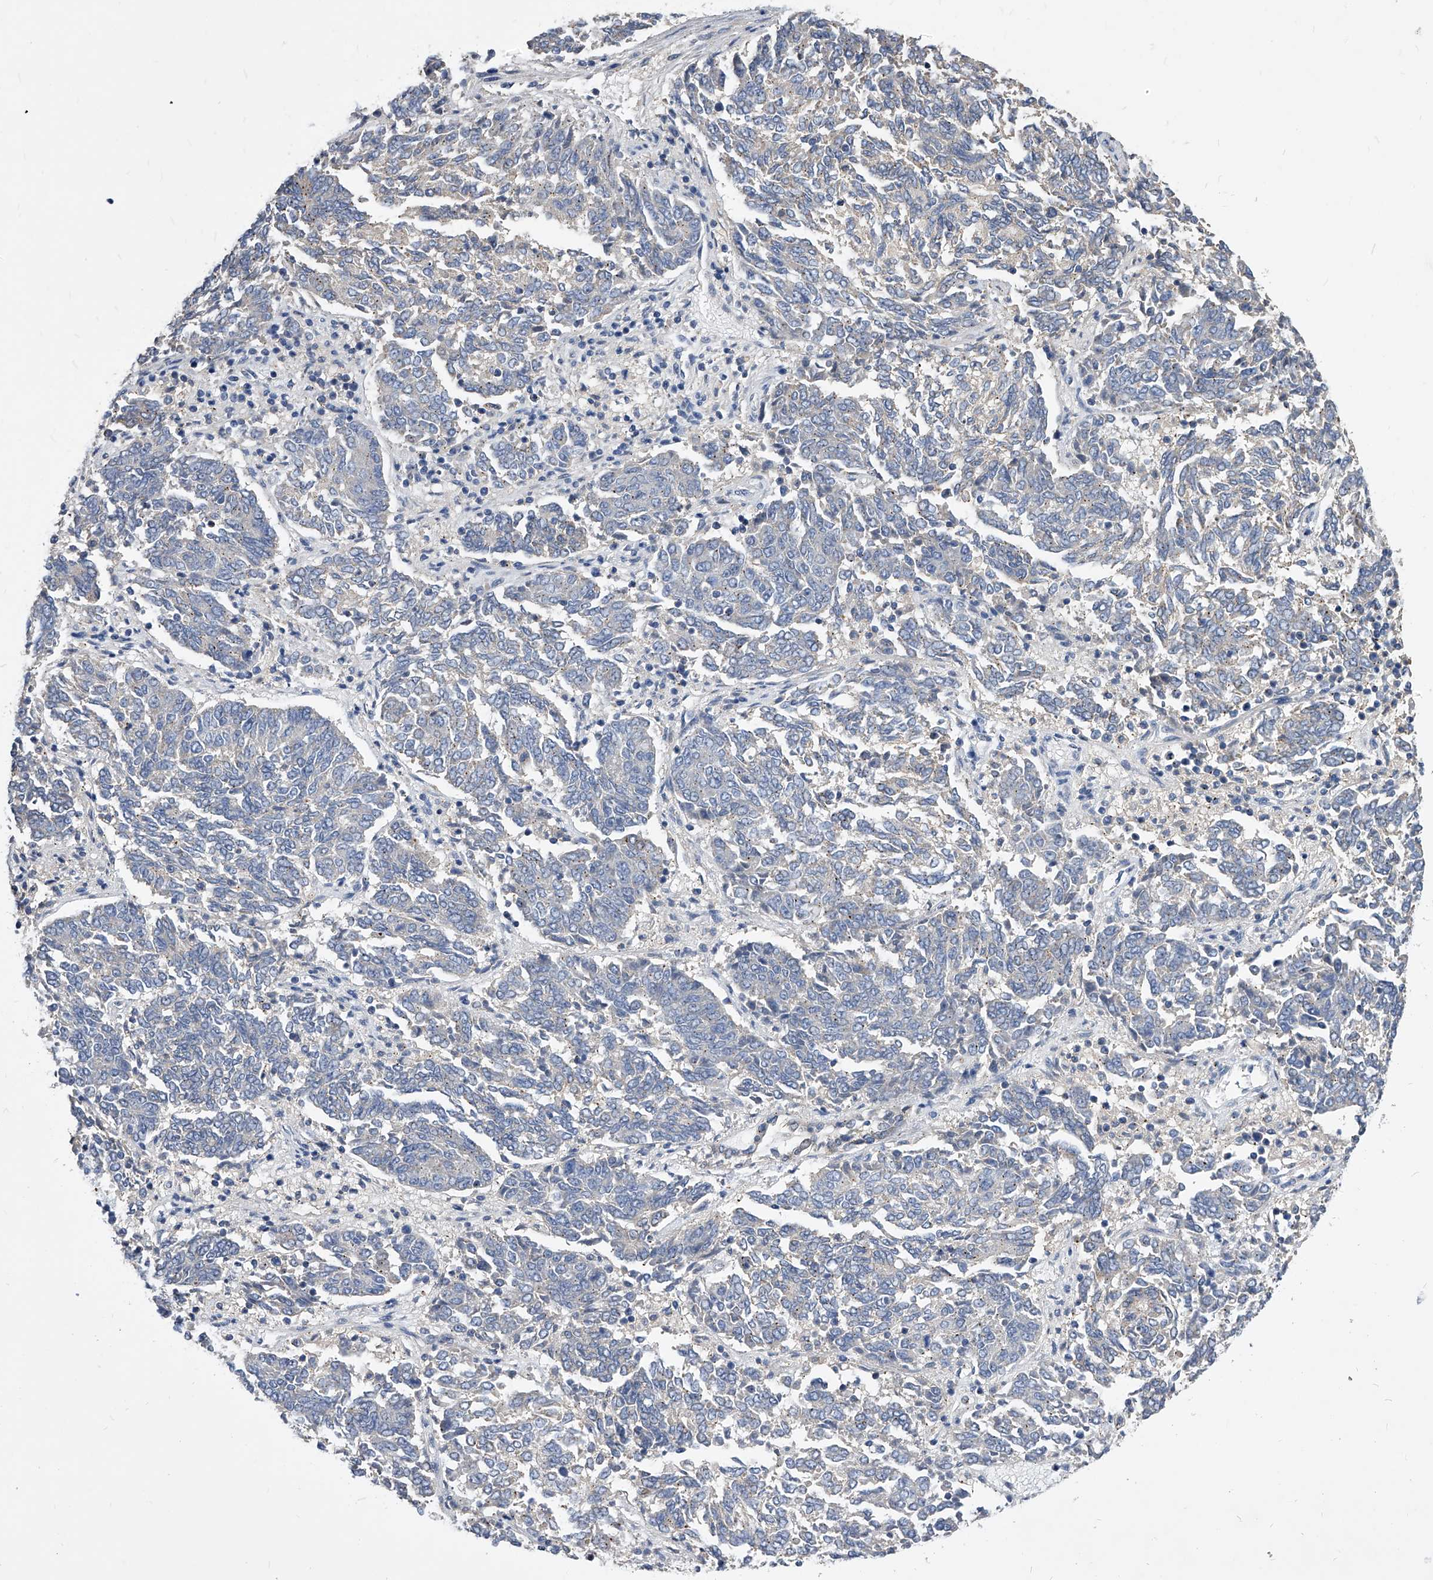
{"staining": {"intensity": "negative", "quantity": "none", "location": "none"}, "tissue": "endometrial cancer", "cell_type": "Tumor cells", "image_type": "cancer", "snomed": [{"axis": "morphology", "description": "Adenocarcinoma, NOS"}, {"axis": "topography", "description": "Endometrium"}], "caption": "Tumor cells are negative for protein expression in human endometrial adenocarcinoma.", "gene": "ARL4C", "patient": {"sex": "female", "age": 80}}